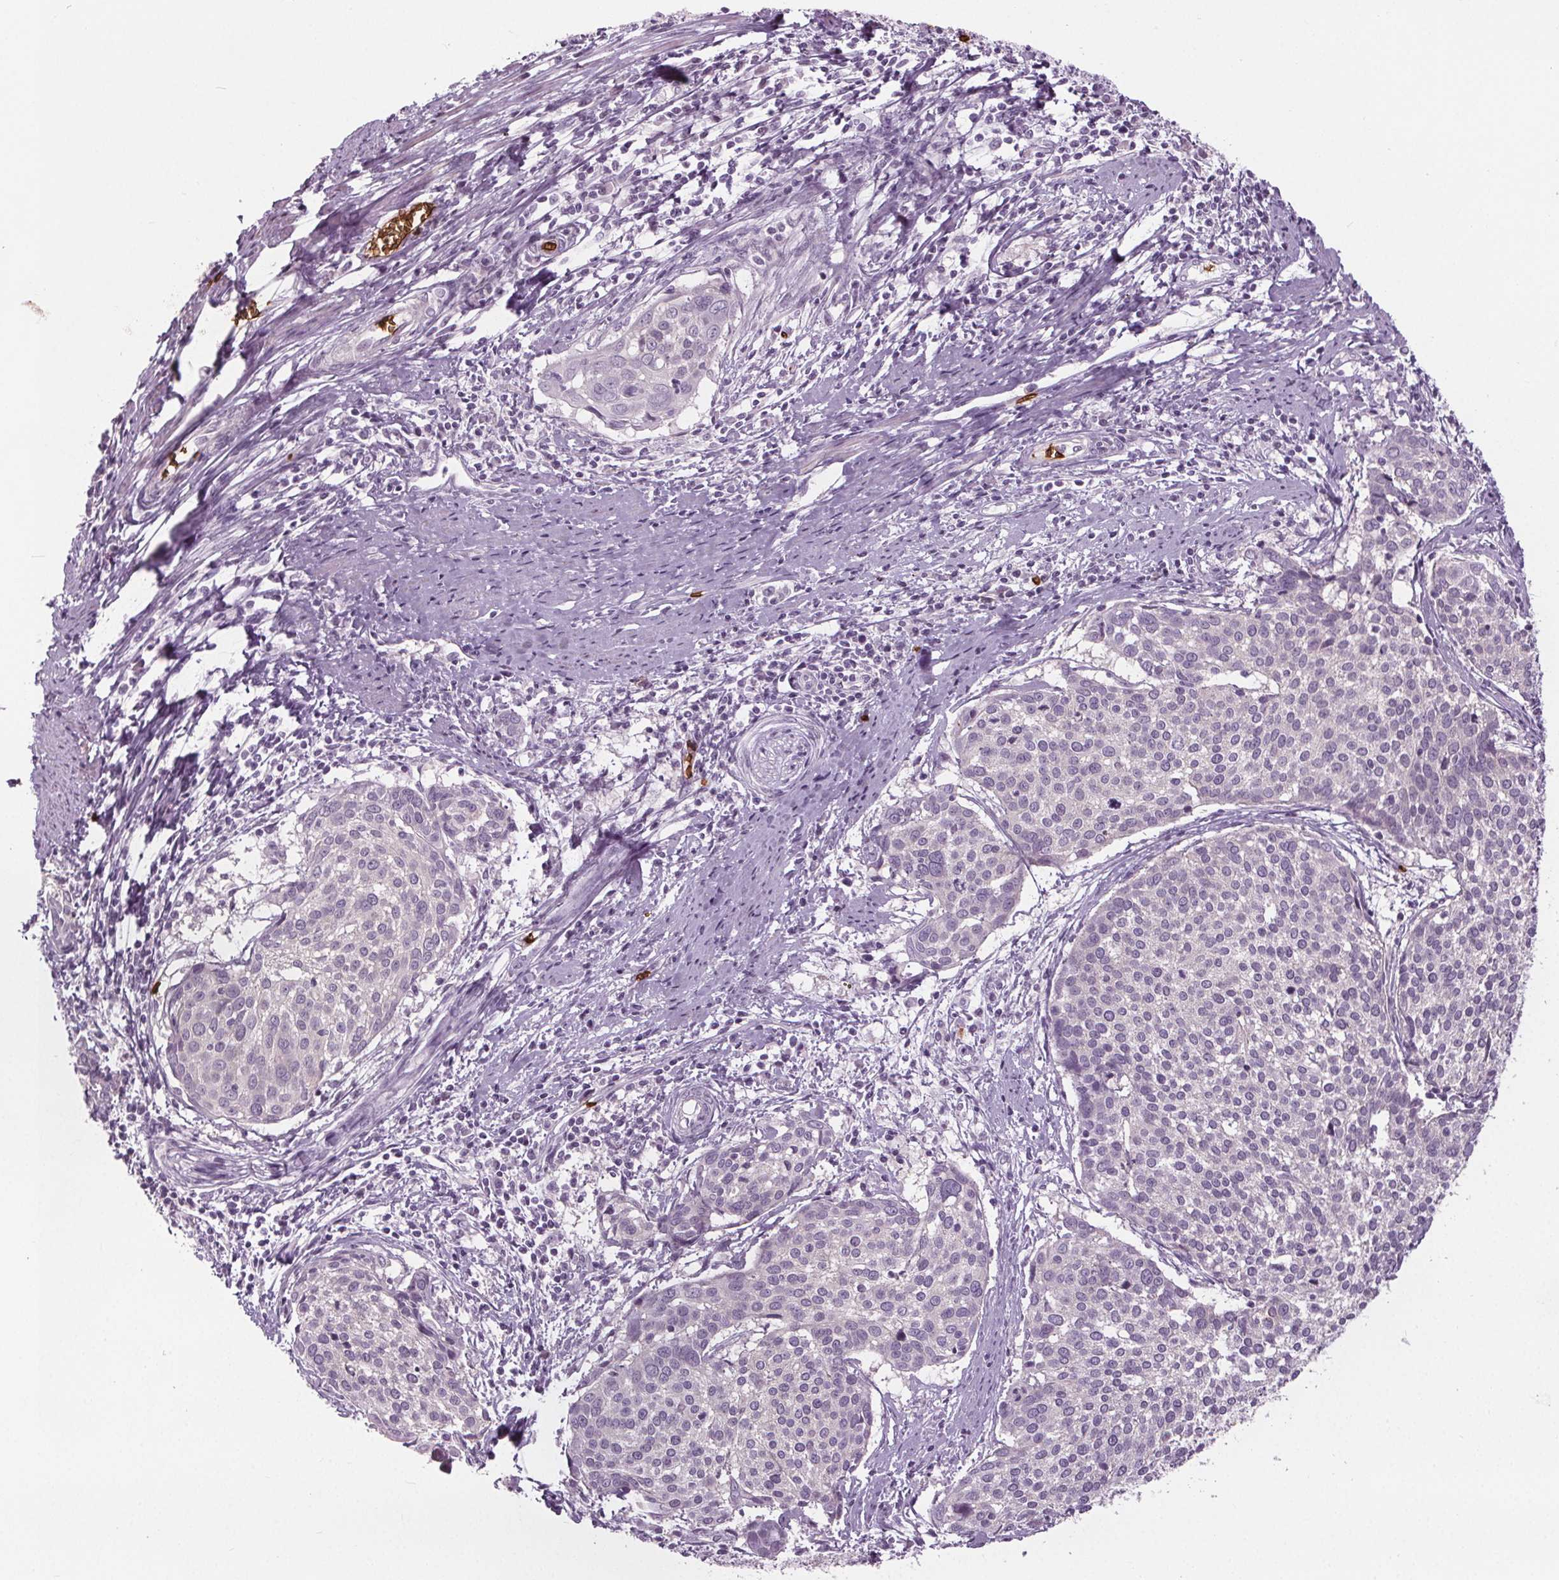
{"staining": {"intensity": "negative", "quantity": "none", "location": "none"}, "tissue": "cervical cancer", "cell_type": "Tumor cells", "image_type": "cancer", "snomed": [{"axis": "morphology", "description": "Squamous cell carcinoma, NOS"}, {"axis": "topography", "description": "Cervix"}], "caption": "An immunohistochemistry image of cervical cancer is shown. There is no staining in tumor cells of cervical cancer.", "gene": "SLC4A1", "patient": {"sex": "female", "age": 39}}